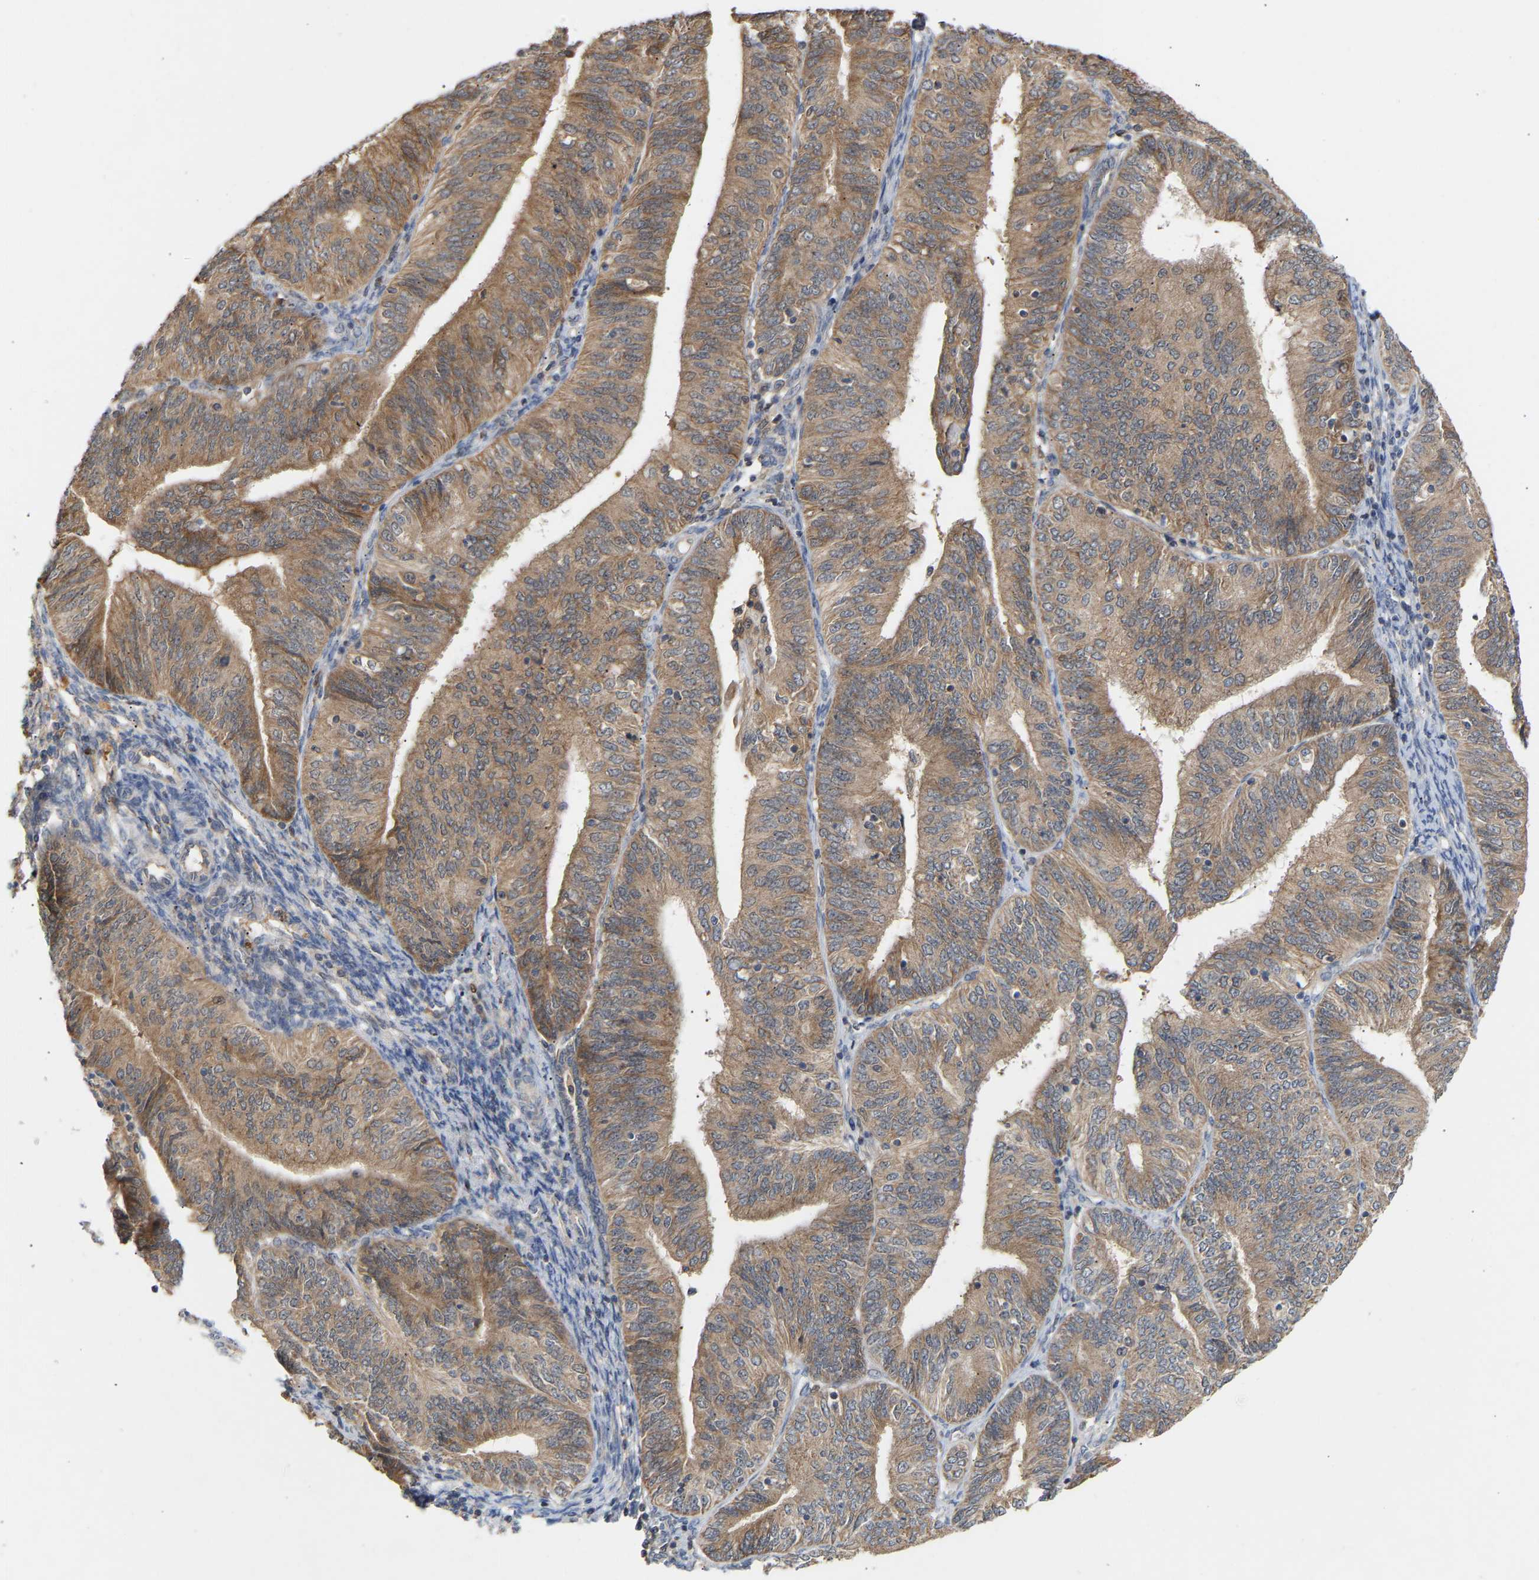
{"staining": {"intensity": "moderate", "quantity": ">75%", "location": "cytoplasmic/membranous"}, "tissue": "endometrial cancer", "cell_type": "Tumor cells", "image_type": "cancer", "snomed": [{"axis": "morphology", "description": "Adenocarcinoma, NOS"}, {"axis": "topography", "description": "Endometrium"}], "caption": "Adenocarcinoma (endometrial) tissue reveals moderate cytoplasmic/membranous expression in about >75% of tumor cells, visualized by immunohistochemistry.", "gene": "TPMT", "patient": {"sex": "female", "age": 58}}